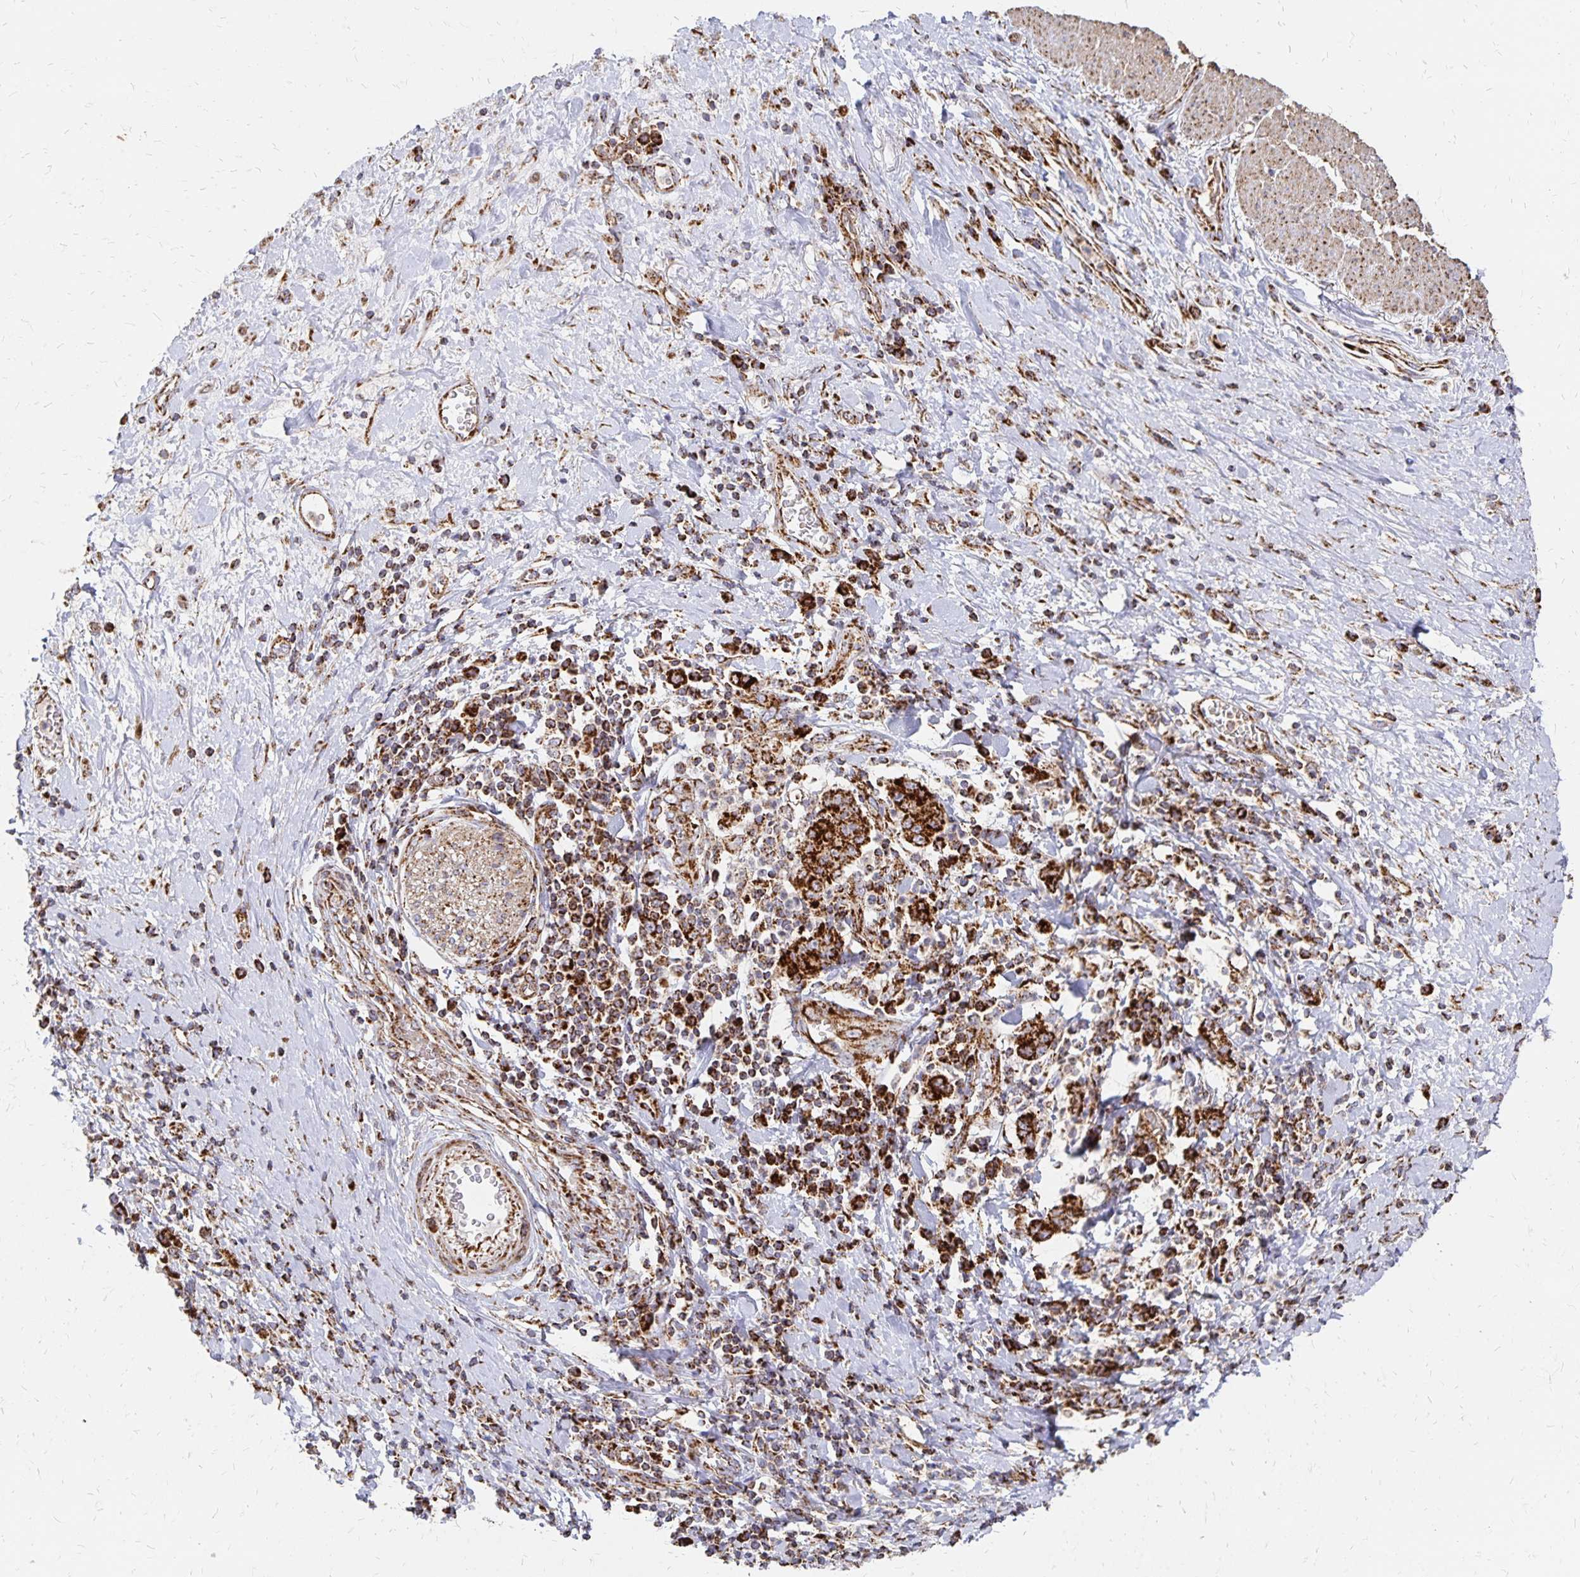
{"staining": {"intensity": "strong", "quantity": ">75%", "location": "cytoplasmic/membranous"}, "tissue": "stomach cancer", "cell_type": "Tumor cells", "image_type": "cancer", "snomed": [{"axis": "morphology", "description": "Normal tissue, NOS"}, {"axis": "morphology", "description": "Adenocarcinoma, NOS"}, {"axis": "topography", "description": "Stomach, upper"}, {"axis": "topography", "description": "Stomach"}], "caption": "Immunohistochemistry (IHC) staining of stomach cancer, which demonstrates high levels of strong cytoplasmic/membranous staining in about >75% of tumor cells indicating strong cytoplasmic/membranous protein staining. The staining was performed using DAB (brown) for protein detection and nuclei were counterstained in hematoxylin (blue).", "gene": "STOML2", "patient": {"sex": "male", "age": 59}}